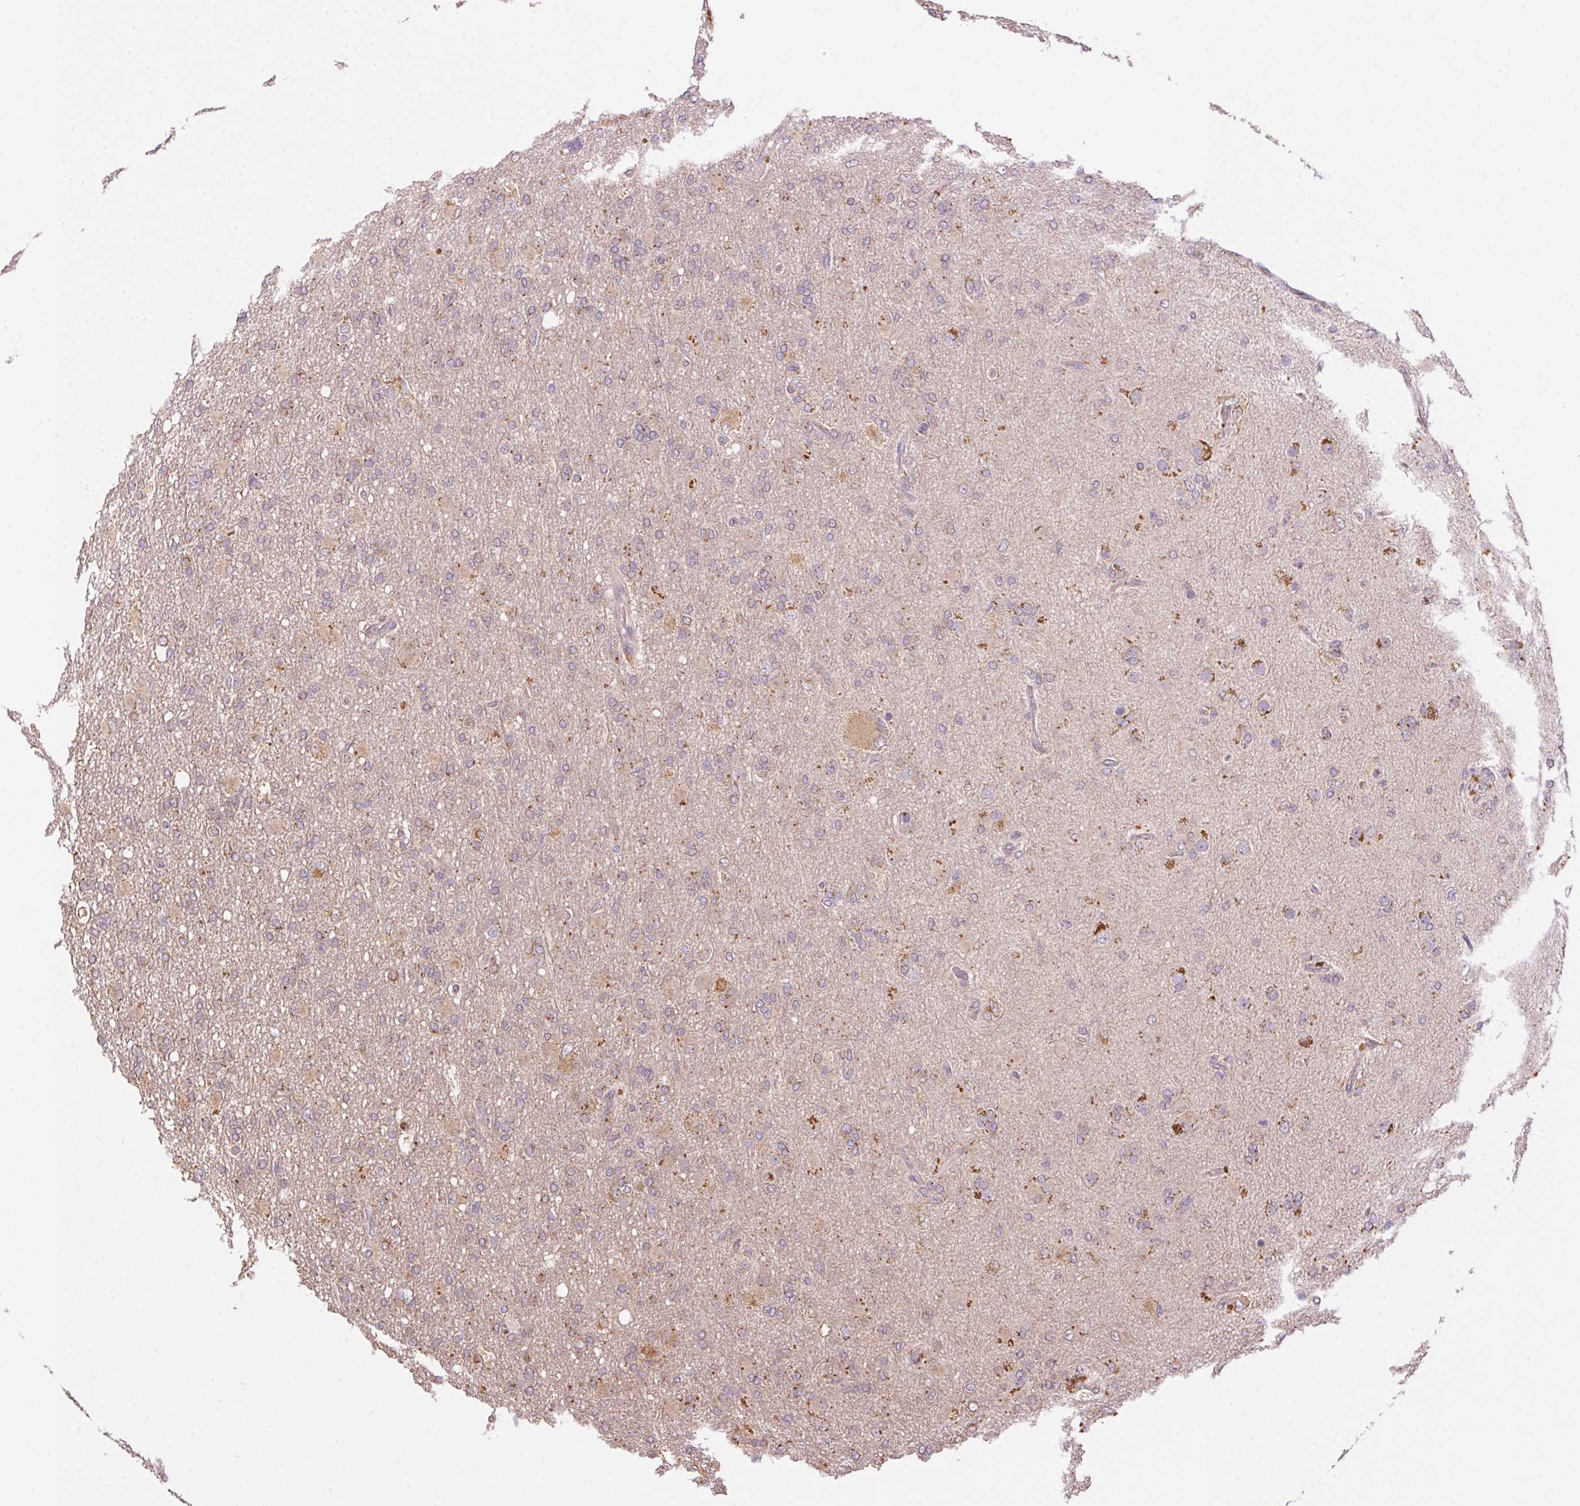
{"staining": {"intensity": "weak", "quantity": "25%-75%", "location": "cytoplasmic/membranous"}, "tissue": "glioma", "cell_type": "Tumor cells", "image_type": "cancer", "snomed": [{"axis": "morphology", "description": "Glioma, malignant, High grade"}, {"axis": "topography", "description": "Brain"}], "caption": "Immunohistochemical staining of glioma reveals low levels of weak cytoplasmic/membranous positivity in approximately 25%-75% of tumor cells.", "gene": "ADH5", "patient": {"sex": "male", "age": 61}}